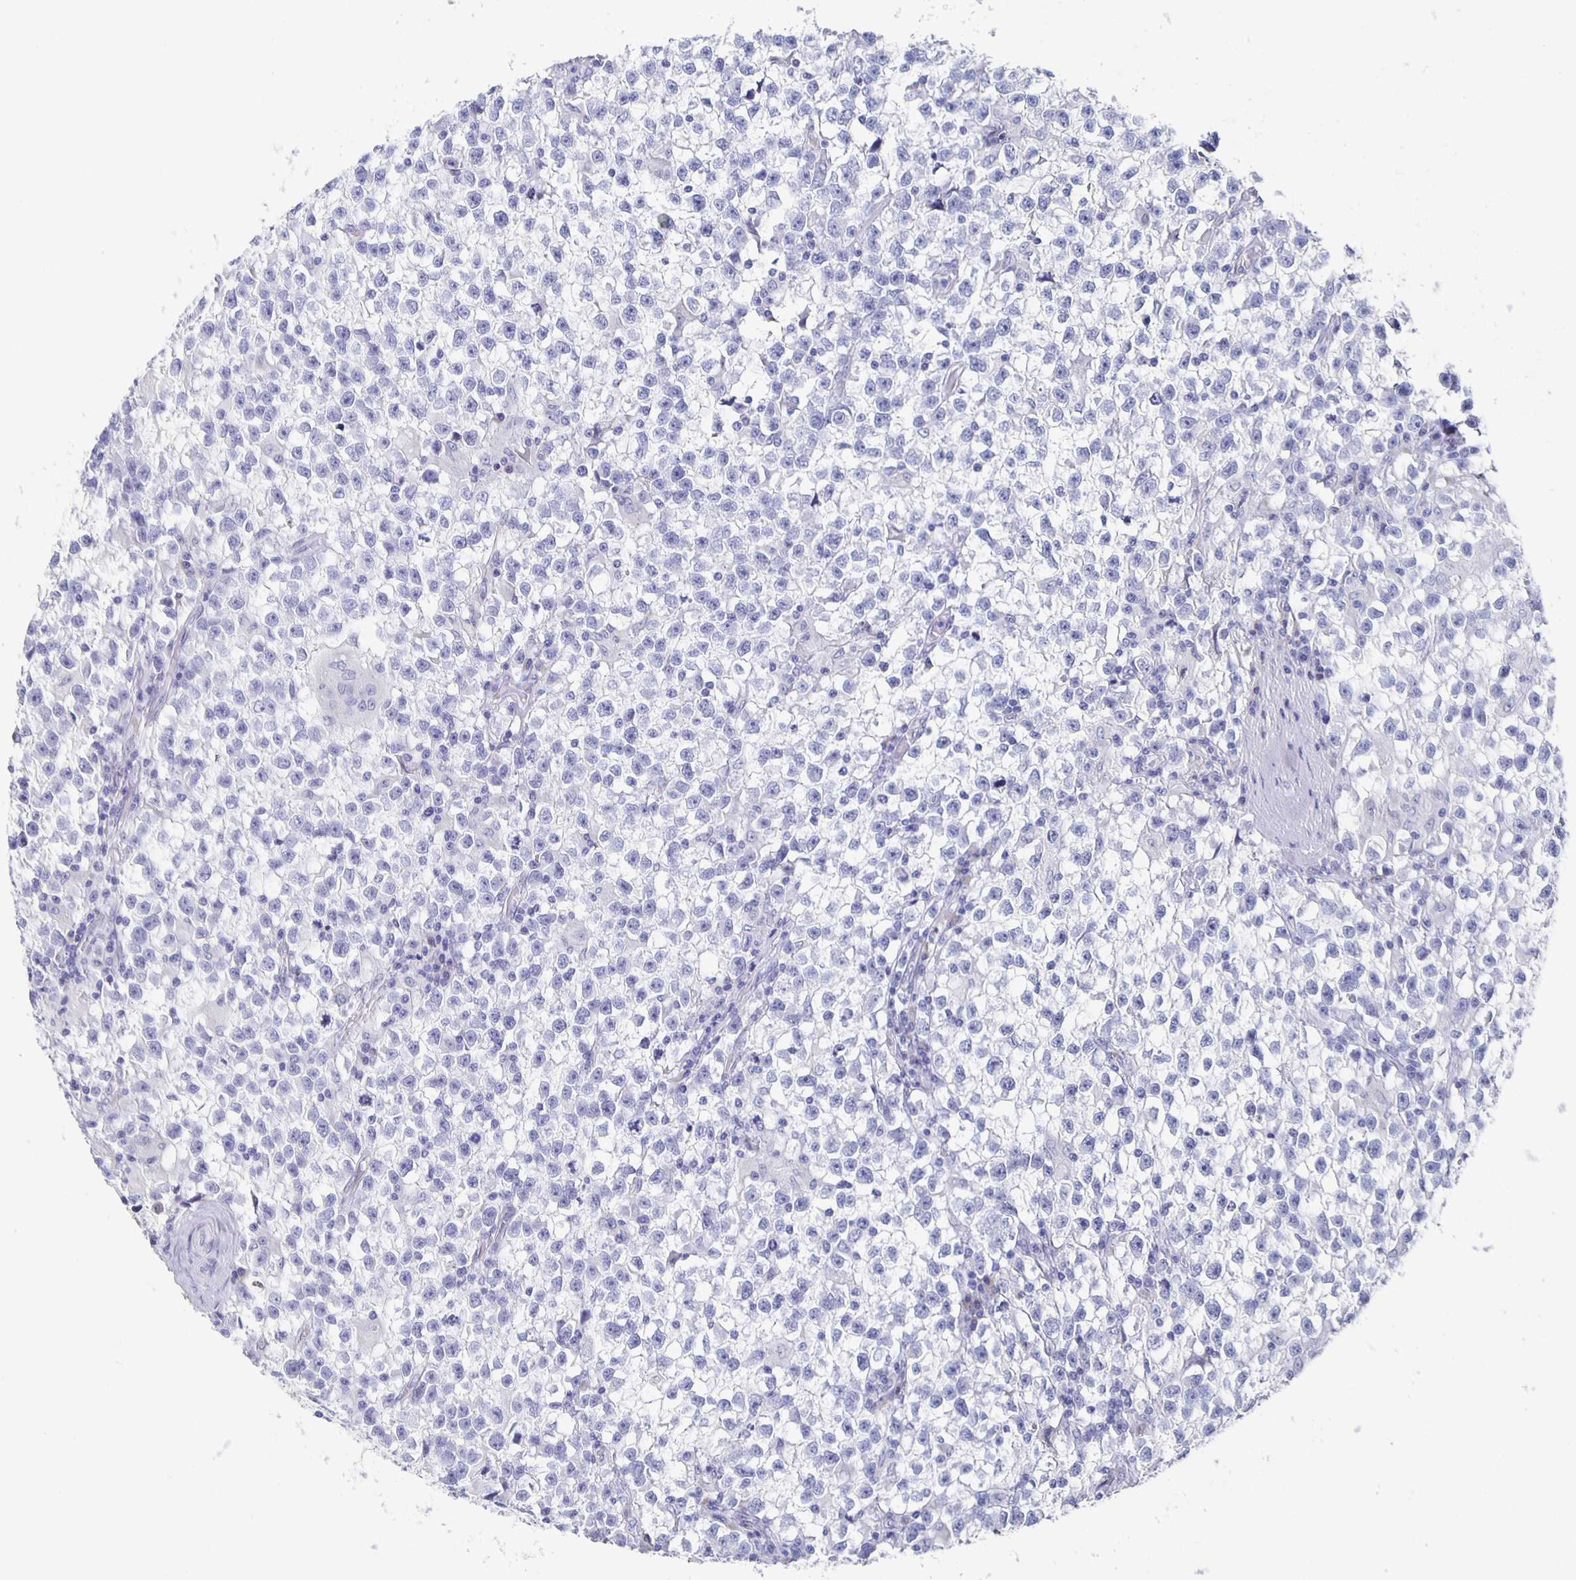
{"staining": {"intensity": "negative", "quantity": "none", "location": "none"}, "tissue": "testis cancer", "cell_type": "Tumor cells", "image_type": "cancer", "snomed": [{"axis": "morphology", "description": "Seminoma, NOS"}, {"axis": "topography", "description": "Testis"}], "caption": "Tumor cells are negative for brown protein staining in testis cancer (seminoma).", "gene": "CCDC17", "patient": {"sex": "male", "age": 31}}